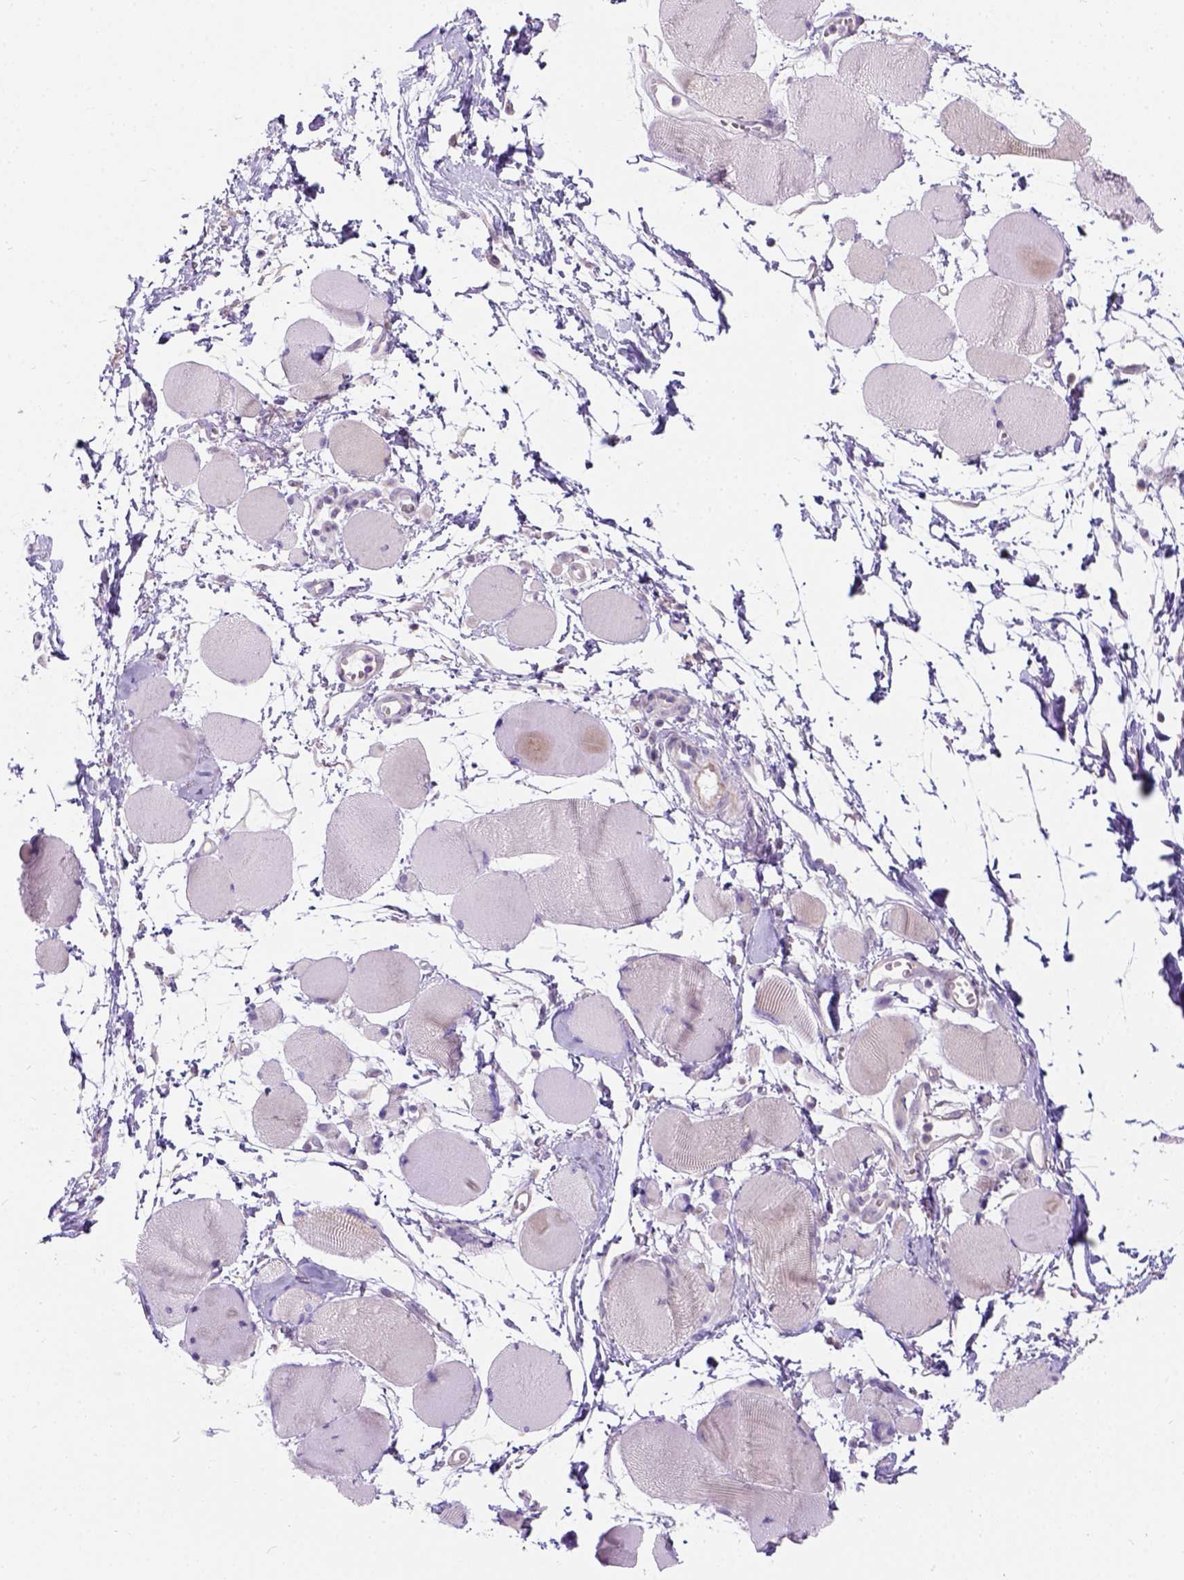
{"staining": {"intensity": "negative", "quantity": "none", "location": "none"}, "tissue": "skeletal muscle", "cell_type": "Myocytes", "image_type": "normal", "snomed": [{"axis": "morphology", "description": "Normal tissue, NOS"}, {"axis": "topography", "description": "Skeletal muscle"}], "caption": "DAB immunohistochemical staining of benign human skeletal muscle exhibits no significant expression in myocytes.", "gene": "C20orf144", "patient": {"sex": "female", "age": 75}}